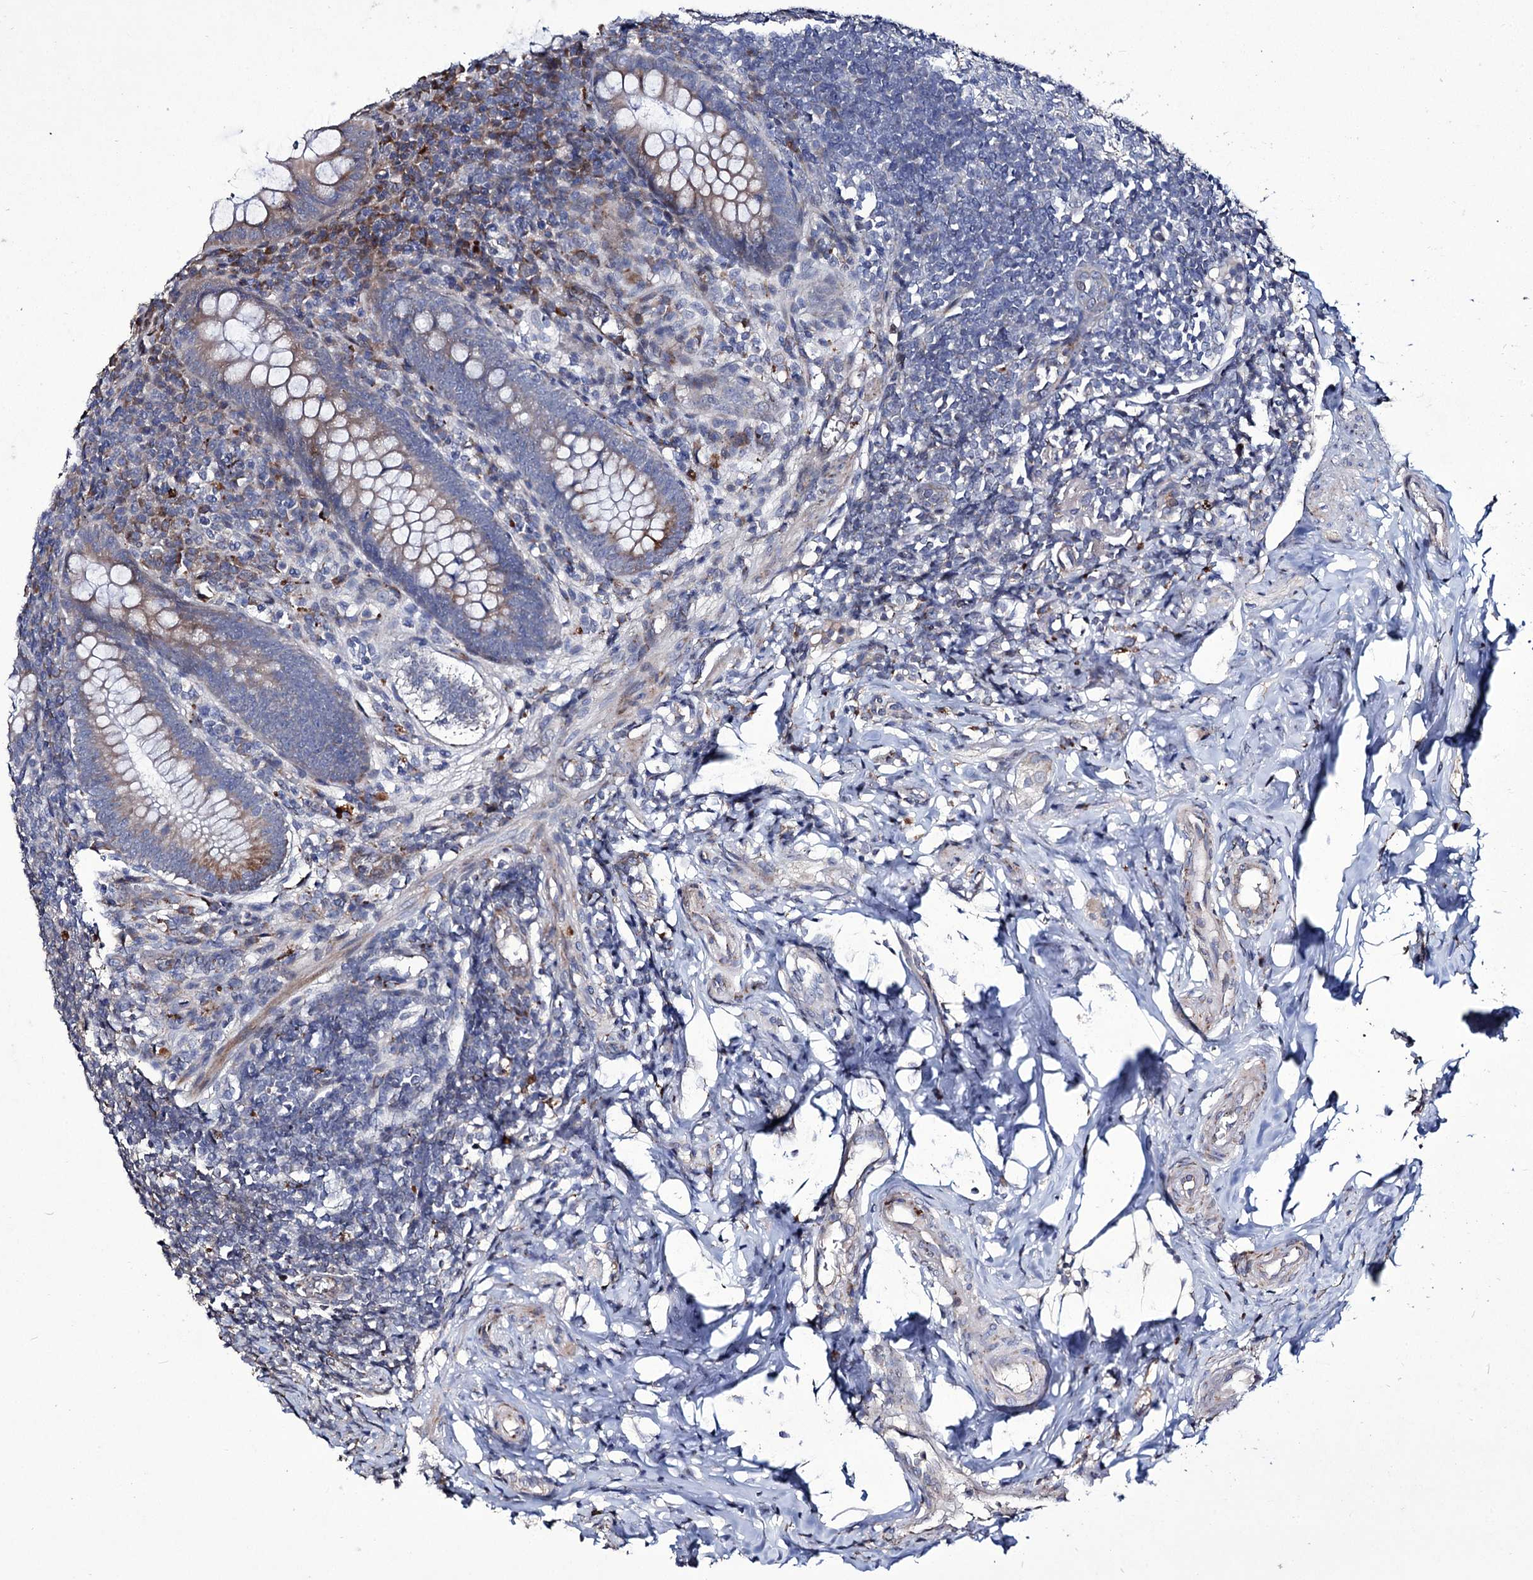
{"staining": {"intensity": "moderate", "quantity": "<25%", "location": "cytoplasmic/membranous"}, "tissue": "appendix", "cell_type": "Glandular cells", "image_type": "normal", "snomed": [{"axis": "morphology", "description": "Normal tissue, NOS"}, {"axis": "topography", "description": "Appendix"}], "caption": "Immunohistochemistry of benign human appendix reveals low levels of moderate cytoplasmic/membranous expression in about <25% of glandular cells.", "gene": "TUBGCP5", "patient": {"sex": "female", "age": 33}}